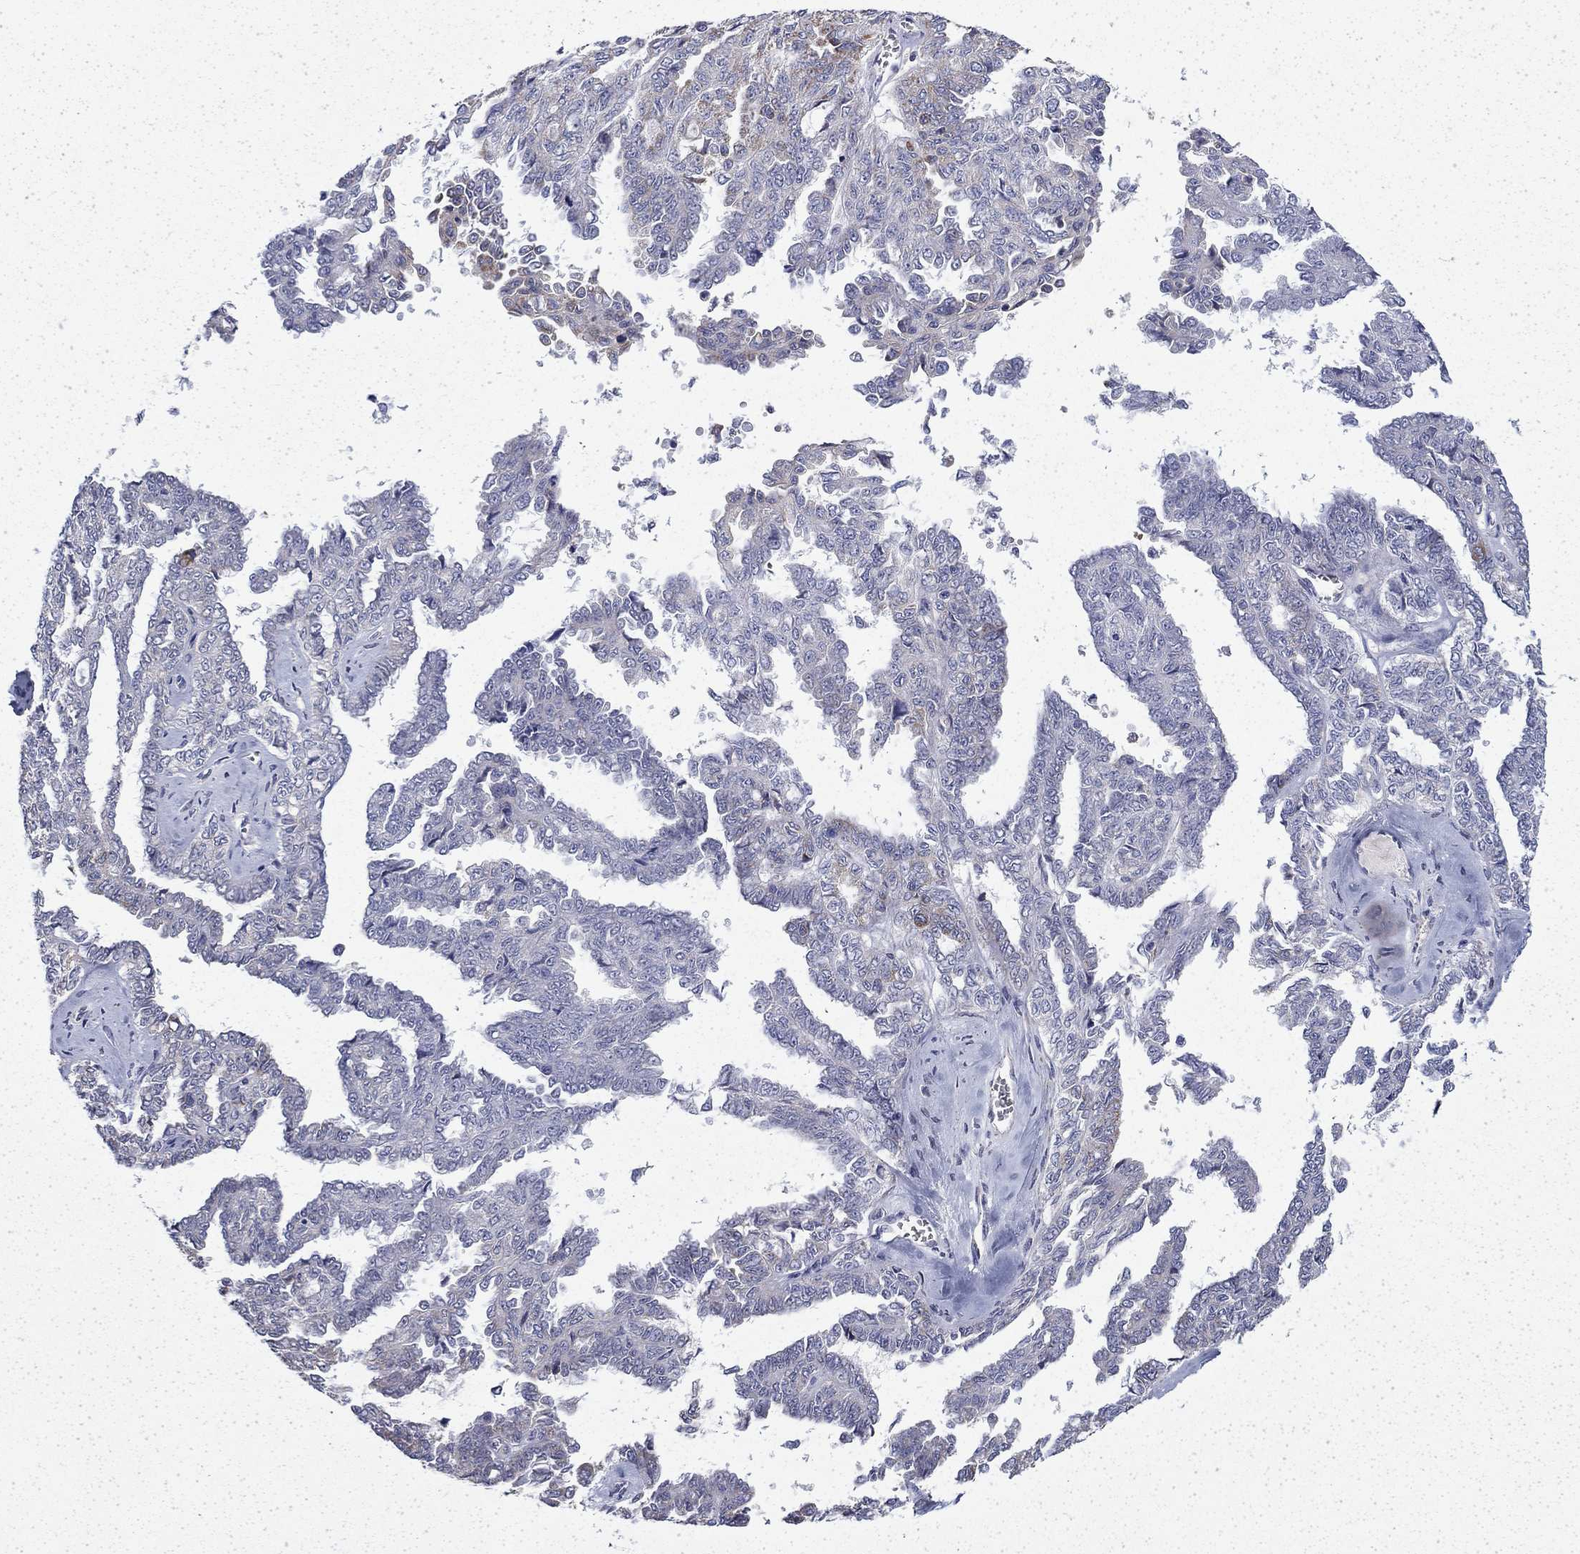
{"staining": {"intensity": "strong", "quantity": "<25%", "location": "cytoplasmic/membranous"}, "tissue": "ovarian cancer", "cell_type": "Tumor cells", "image_type": "cancer", "snomed": [{"axis": "morphology", "description": "Cystadenocarcinoma, serous, NOS"}, {"axis": "topography", "description": "Ovary"}], "caption": "High-power microscopy captured an immunohistochemistry photomicrograph of serous cystadenocarcinoma (ovarian), revealing strong cytoplasmic/membranous staining in about <25% of tumor cells. (DAB = brown stain, brightfield microscopy at high magnification).", "gene": "DTNA", "patient": {"sex": "female", "age": 71}}